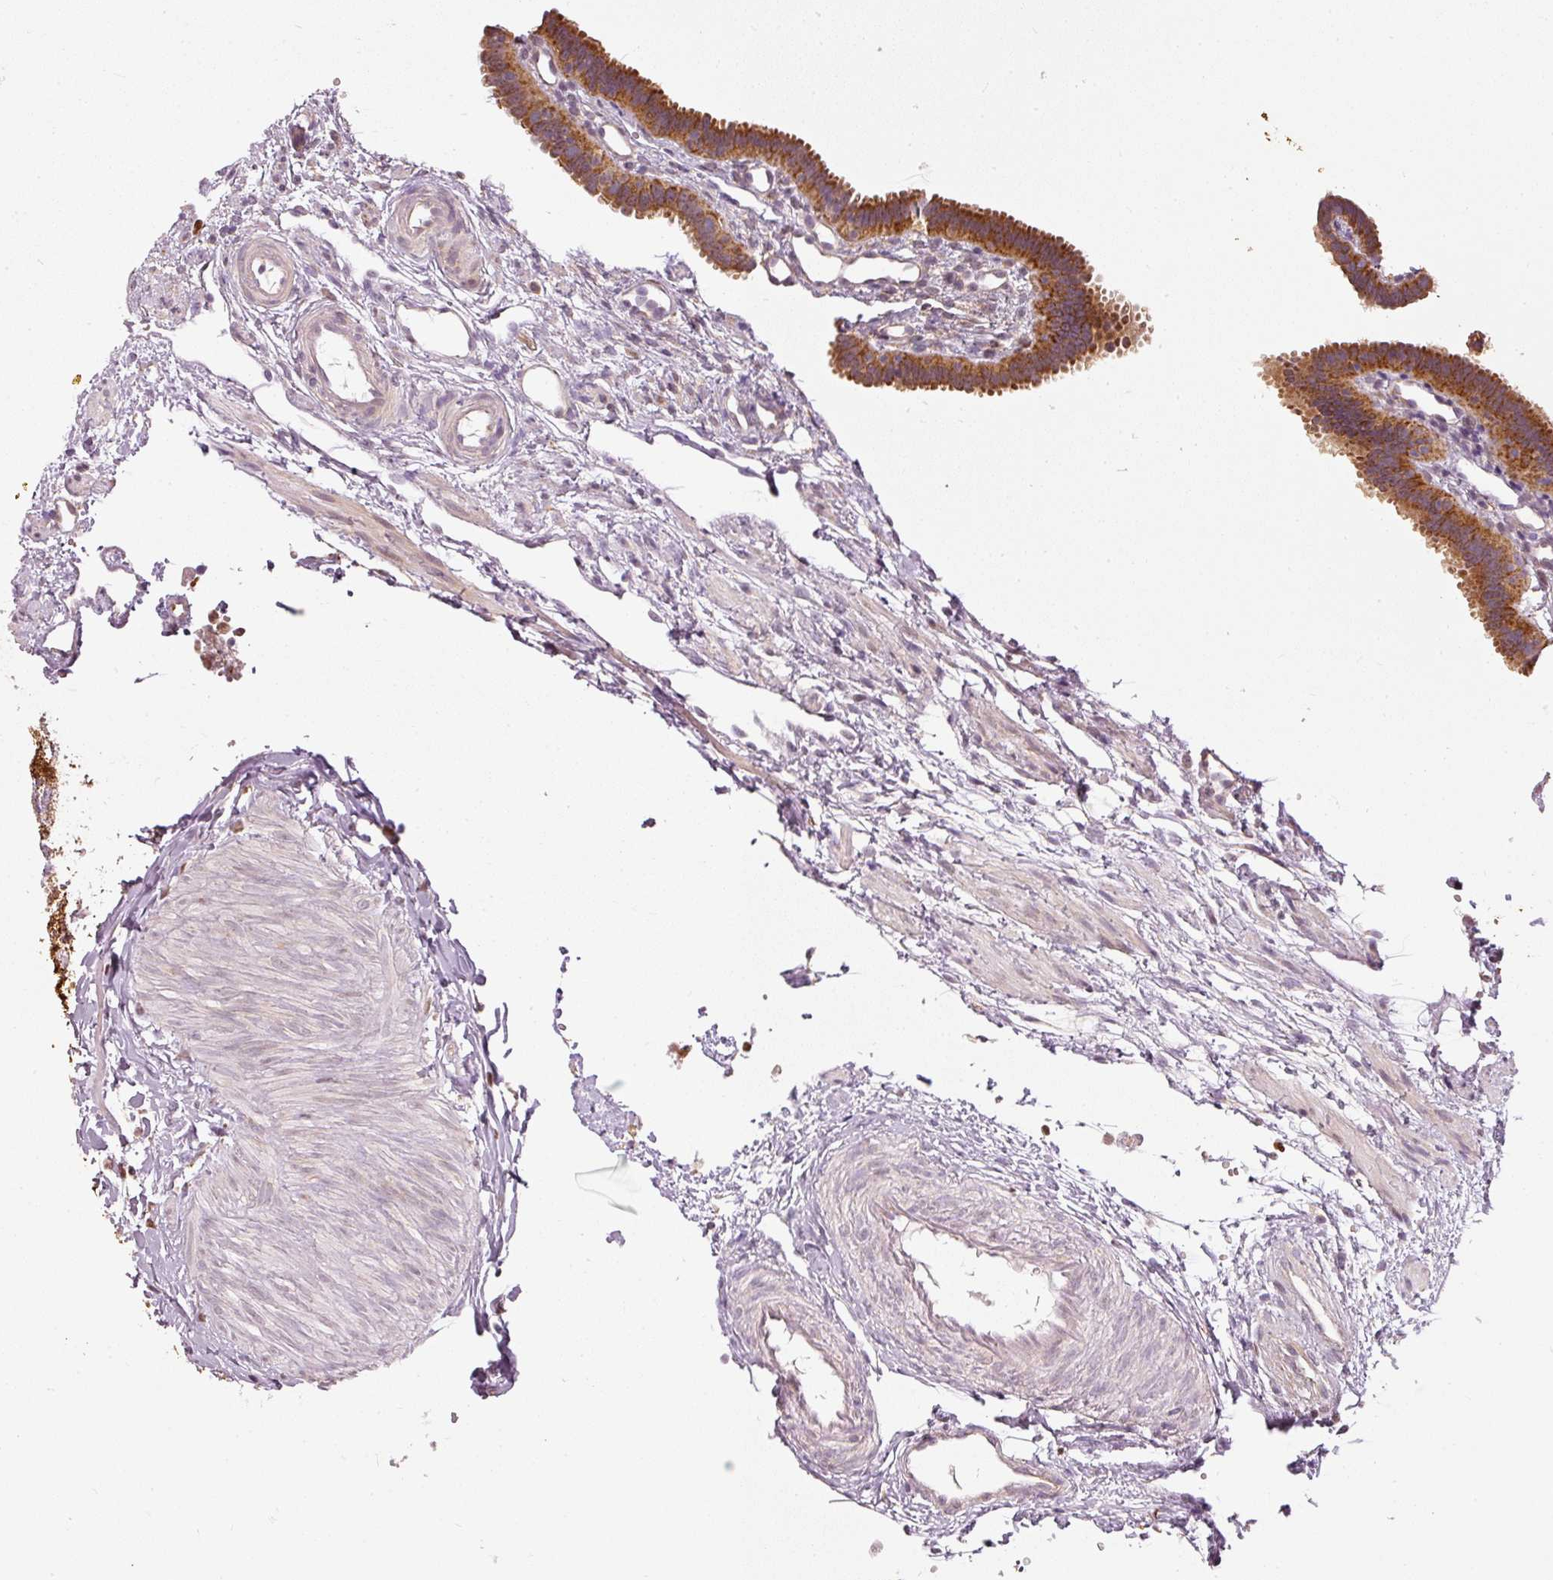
{"staining": {"intensity": "moderate", "quantity": "25%-75%", "location": "cytoplasmic/membranous"}, "tissue": "fallopian tube", "cell_type": "Glandular cells", "image_type": "normal", "snomed": [{"axis": "morphology", "description": "Normal tissue, NOS"}, {"axis": "topography", "description": "Fallopian tube"}], "caption": "Protein analysis of normal fallopian tube exhibits moderate cytoplasmic/membranous positivity in about 25%-75% of glandular cells.", "gene": "MTHFD1L", "patient": {"sex": "female", "age": 37}}